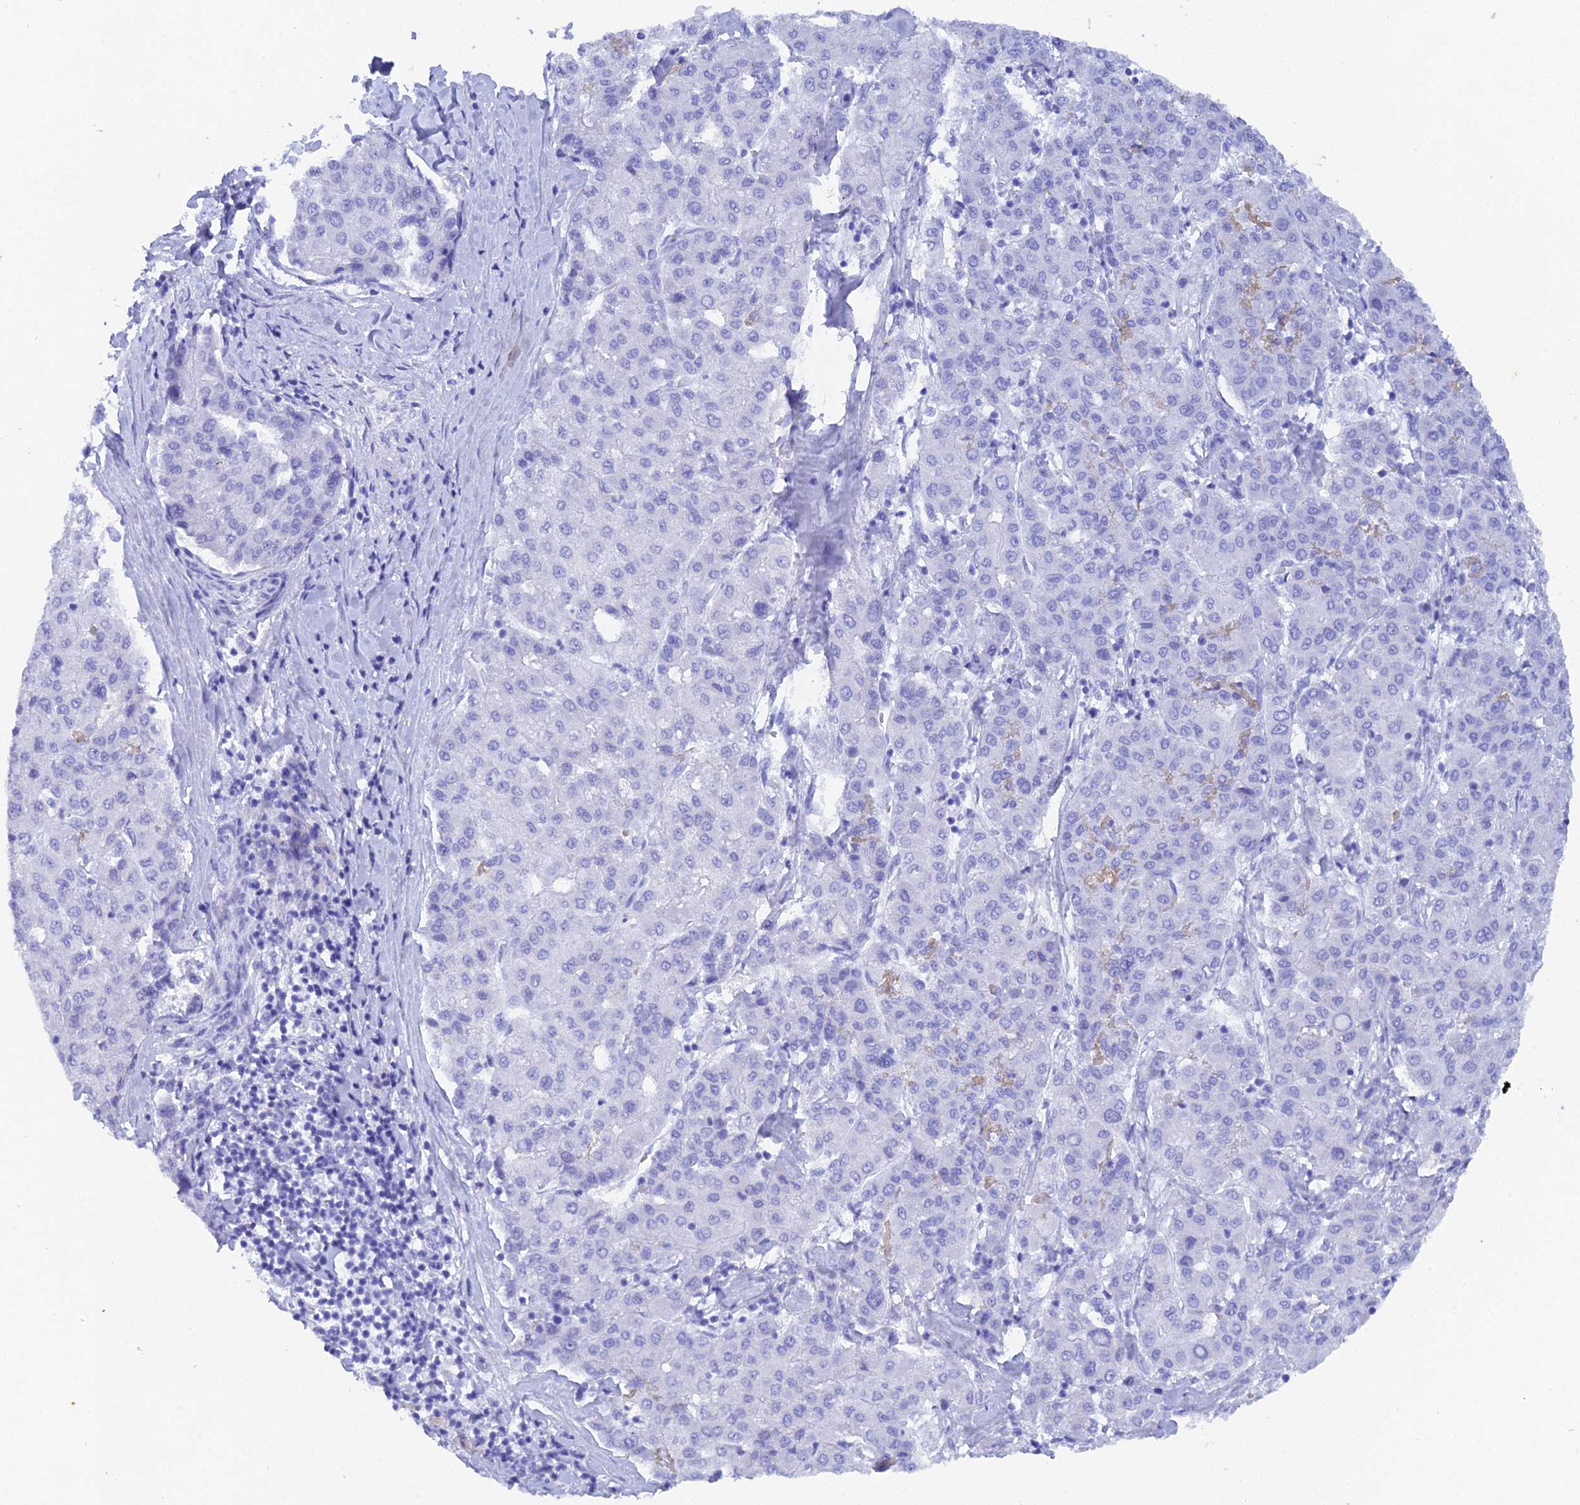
{"staining": {"intensity": "negative", "quantity": "none", "location": "none"}, "tissue": "liver cancer", "cell_type": "Tumor cells", "image_type": "cancer", "snomed": [{"axis": "morphology", "description": "Carcinoma, Hepatocellular, NOS"}, {"axis": "topography", "description": "Liver"}], "caption": "This is an immunohistochemistry histopathology image of liver cancer. There is no expression in tumor cells.", "gene": "REG1A", "patient": {"sex": "male", "age": 65}}